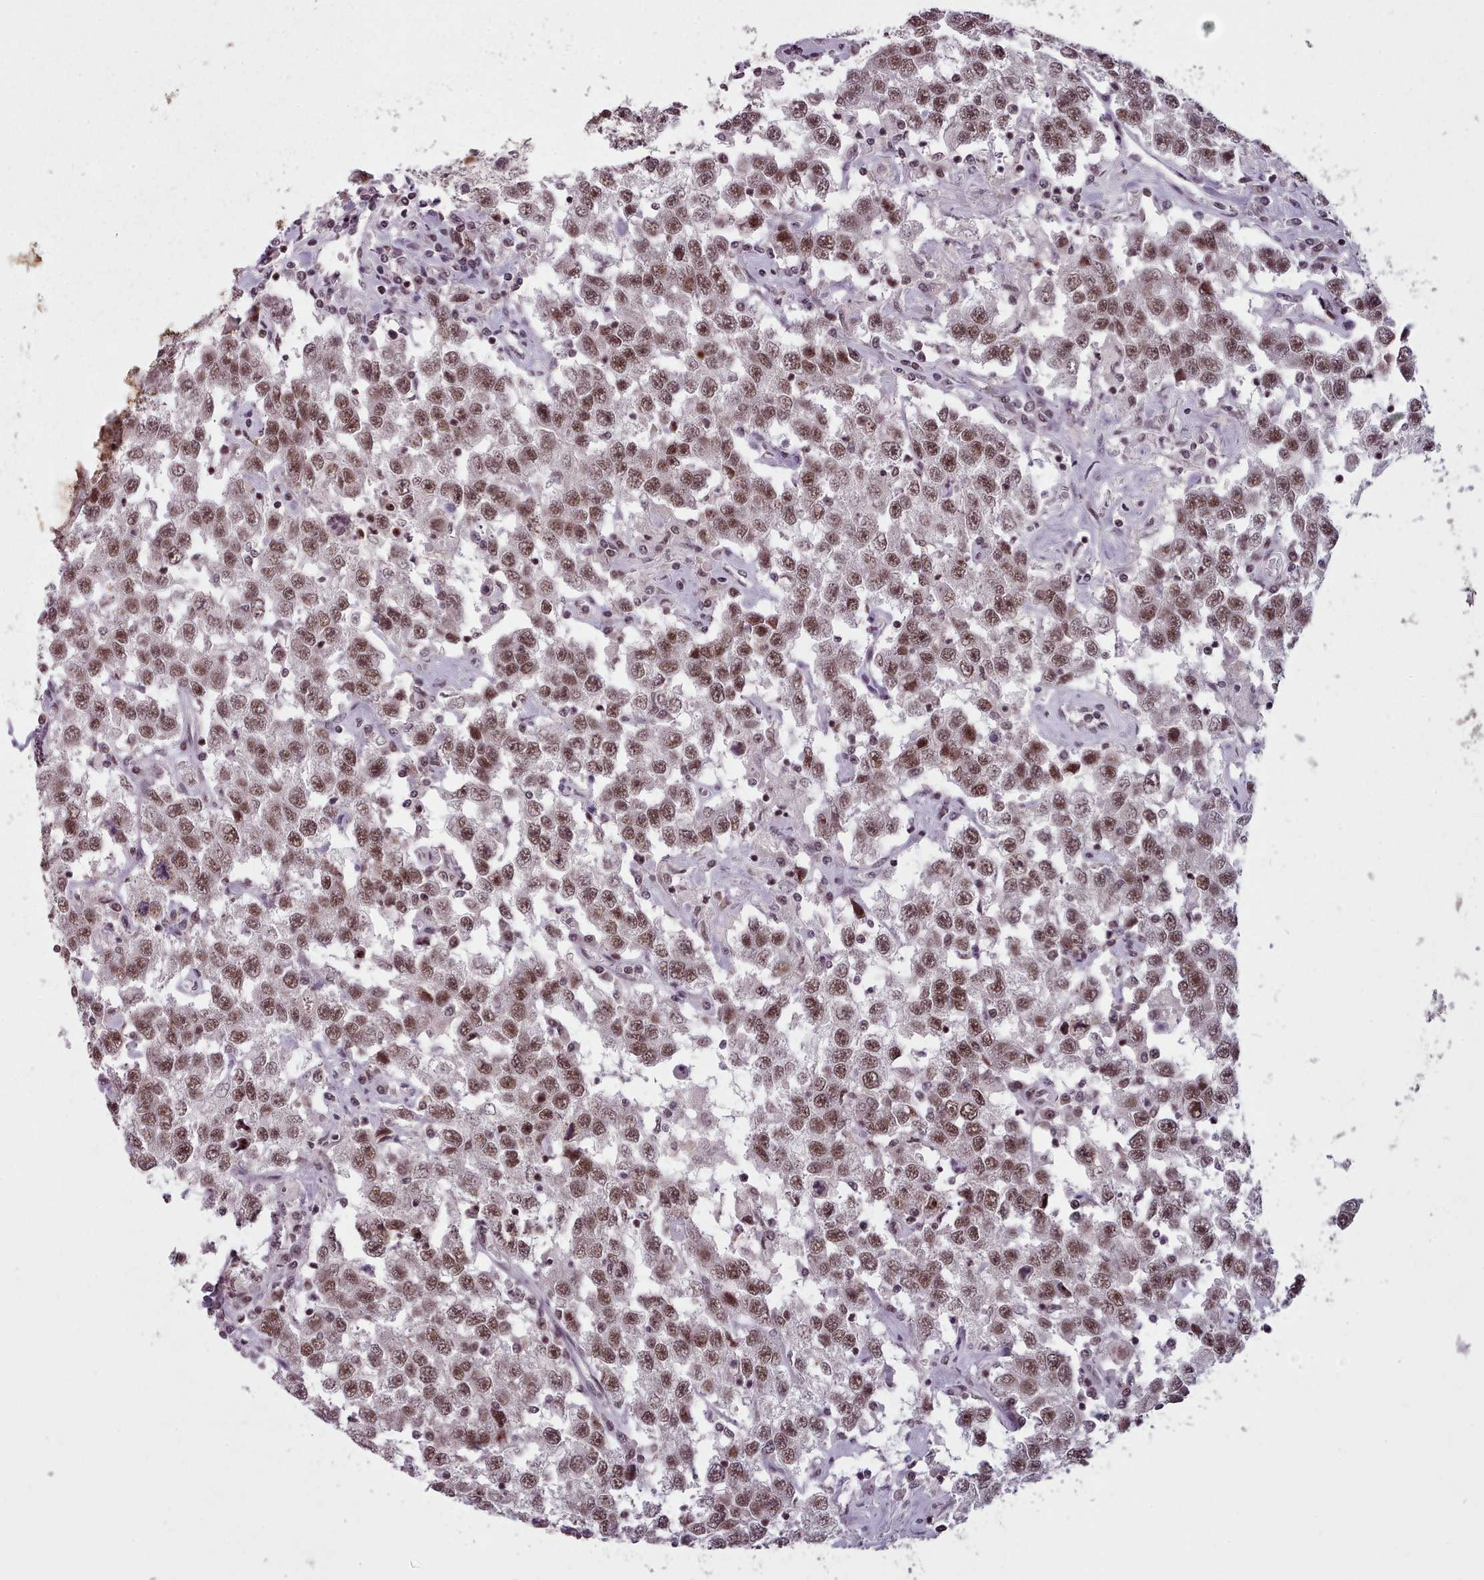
{"staining": {"intensity": "moderate", "quantity": ">75%", "location": "nuclear"}, "tissue": "testis cancer", "cell_type": "Tumor cells", "image_type": "cancer", "snomed": [{"axis": "morphology", "description": "Seminoma, NOS"}, {"axis": "topography", "description": "Testis"}], "caption": "A brown stain shows moderate nuclear positivity of a protein in human testis cancer tumor cells. (Brightfield microscopy of DAB IHC at high magnification).", "gene": "SRSF9", "patient": {"sex": "male", "age": 41}}